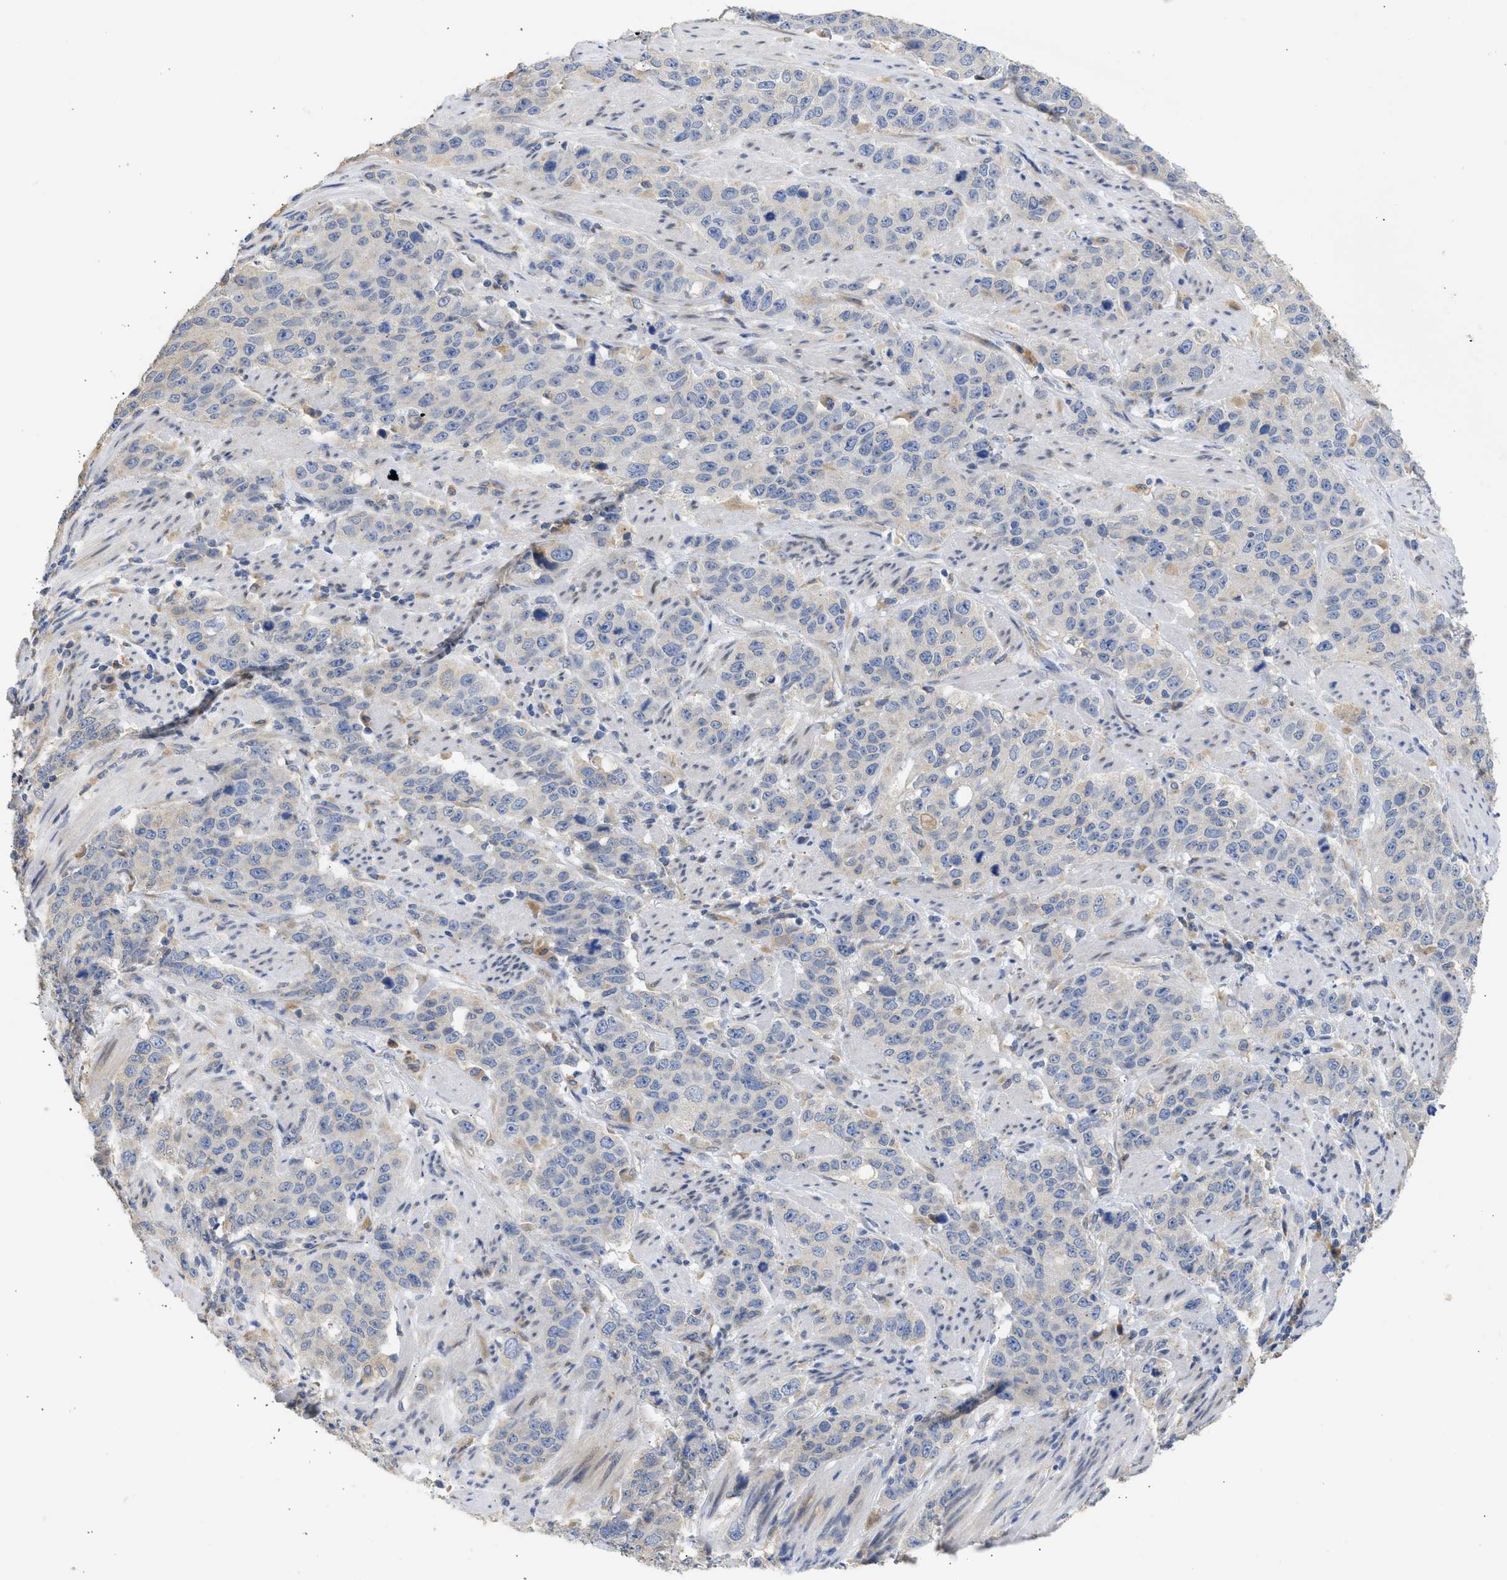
{"staining": {"intensity": "negative", "quantity": "none", "location": "none"}, "tissue": "stomach cancer", "cell_type": "Tumor cells", "image_type": "cancer", "snomed": [{"axis": "morphology", "description": "Adenocarcinoma, NOS"}, {"axis": "topography", "description": "Stomach"}], "caption": "There is no significant positivity in tumor cells of stomach adenocarcinoma. (DAB IHC, high magnification).", "gene": "TMED1", "patient": {"sex": "male", "age": 48}}